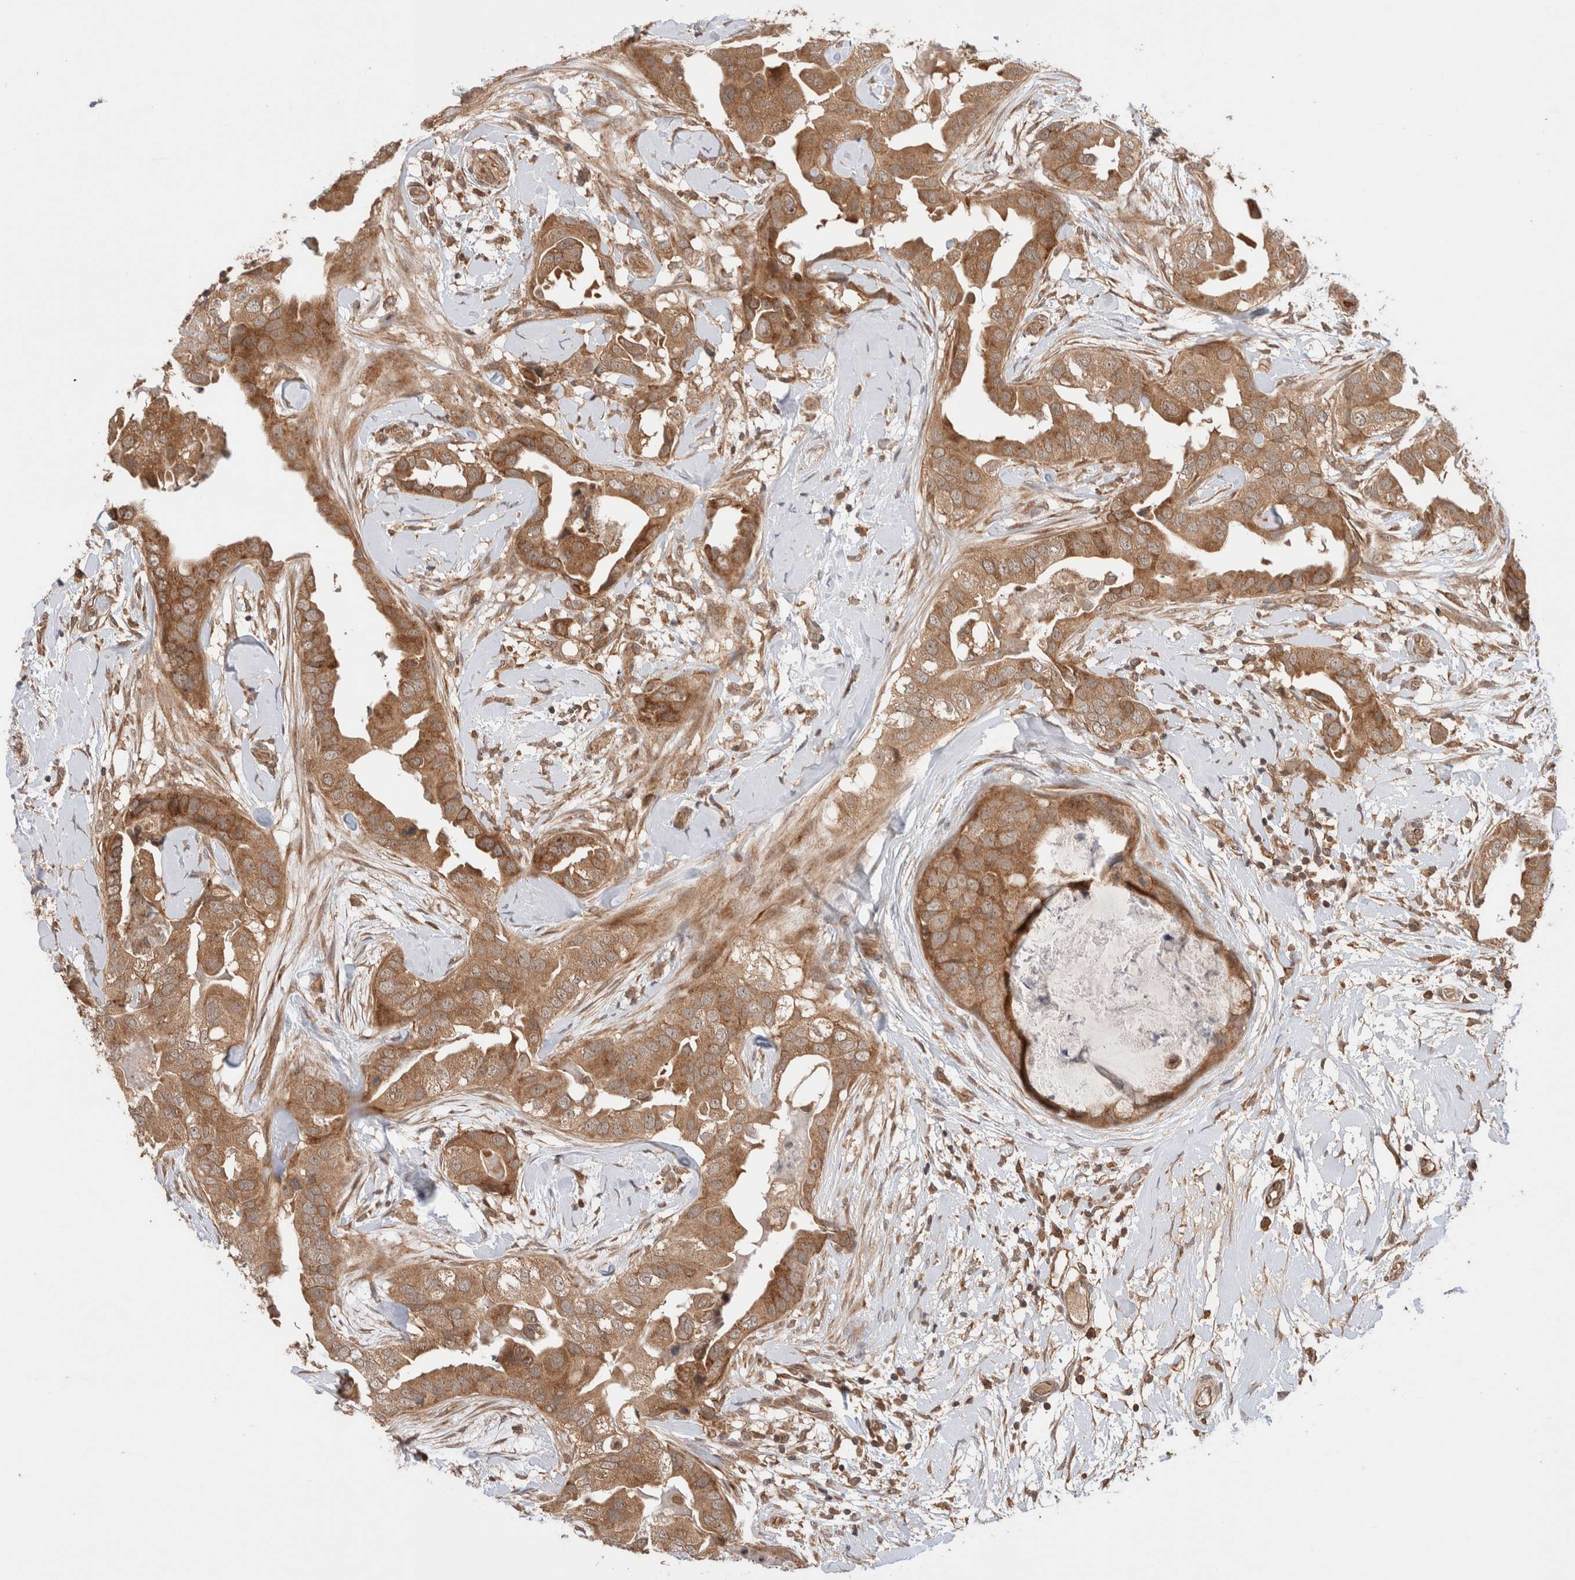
{"staining": {"intensity": "moderate", "quantity": ">75%", "location": "cytoplasmic/membranous"}, "tissue": "breast cancer", "cell_type": "Tumor cells", "image_type": "cancer", "snomed": [{"axis": "morphology", "description": "Duct carcinoma"}, {"axis": "topography", "description": "Breast"}], "caption": "Tumor cells display medium levels of moderate cytoplasmic/membranous expression in about >75% of cells in infiltrating ductal carcinoma (breast).", "gene": "SIKE1", "patient": {"sex": "female", "age": 40}}